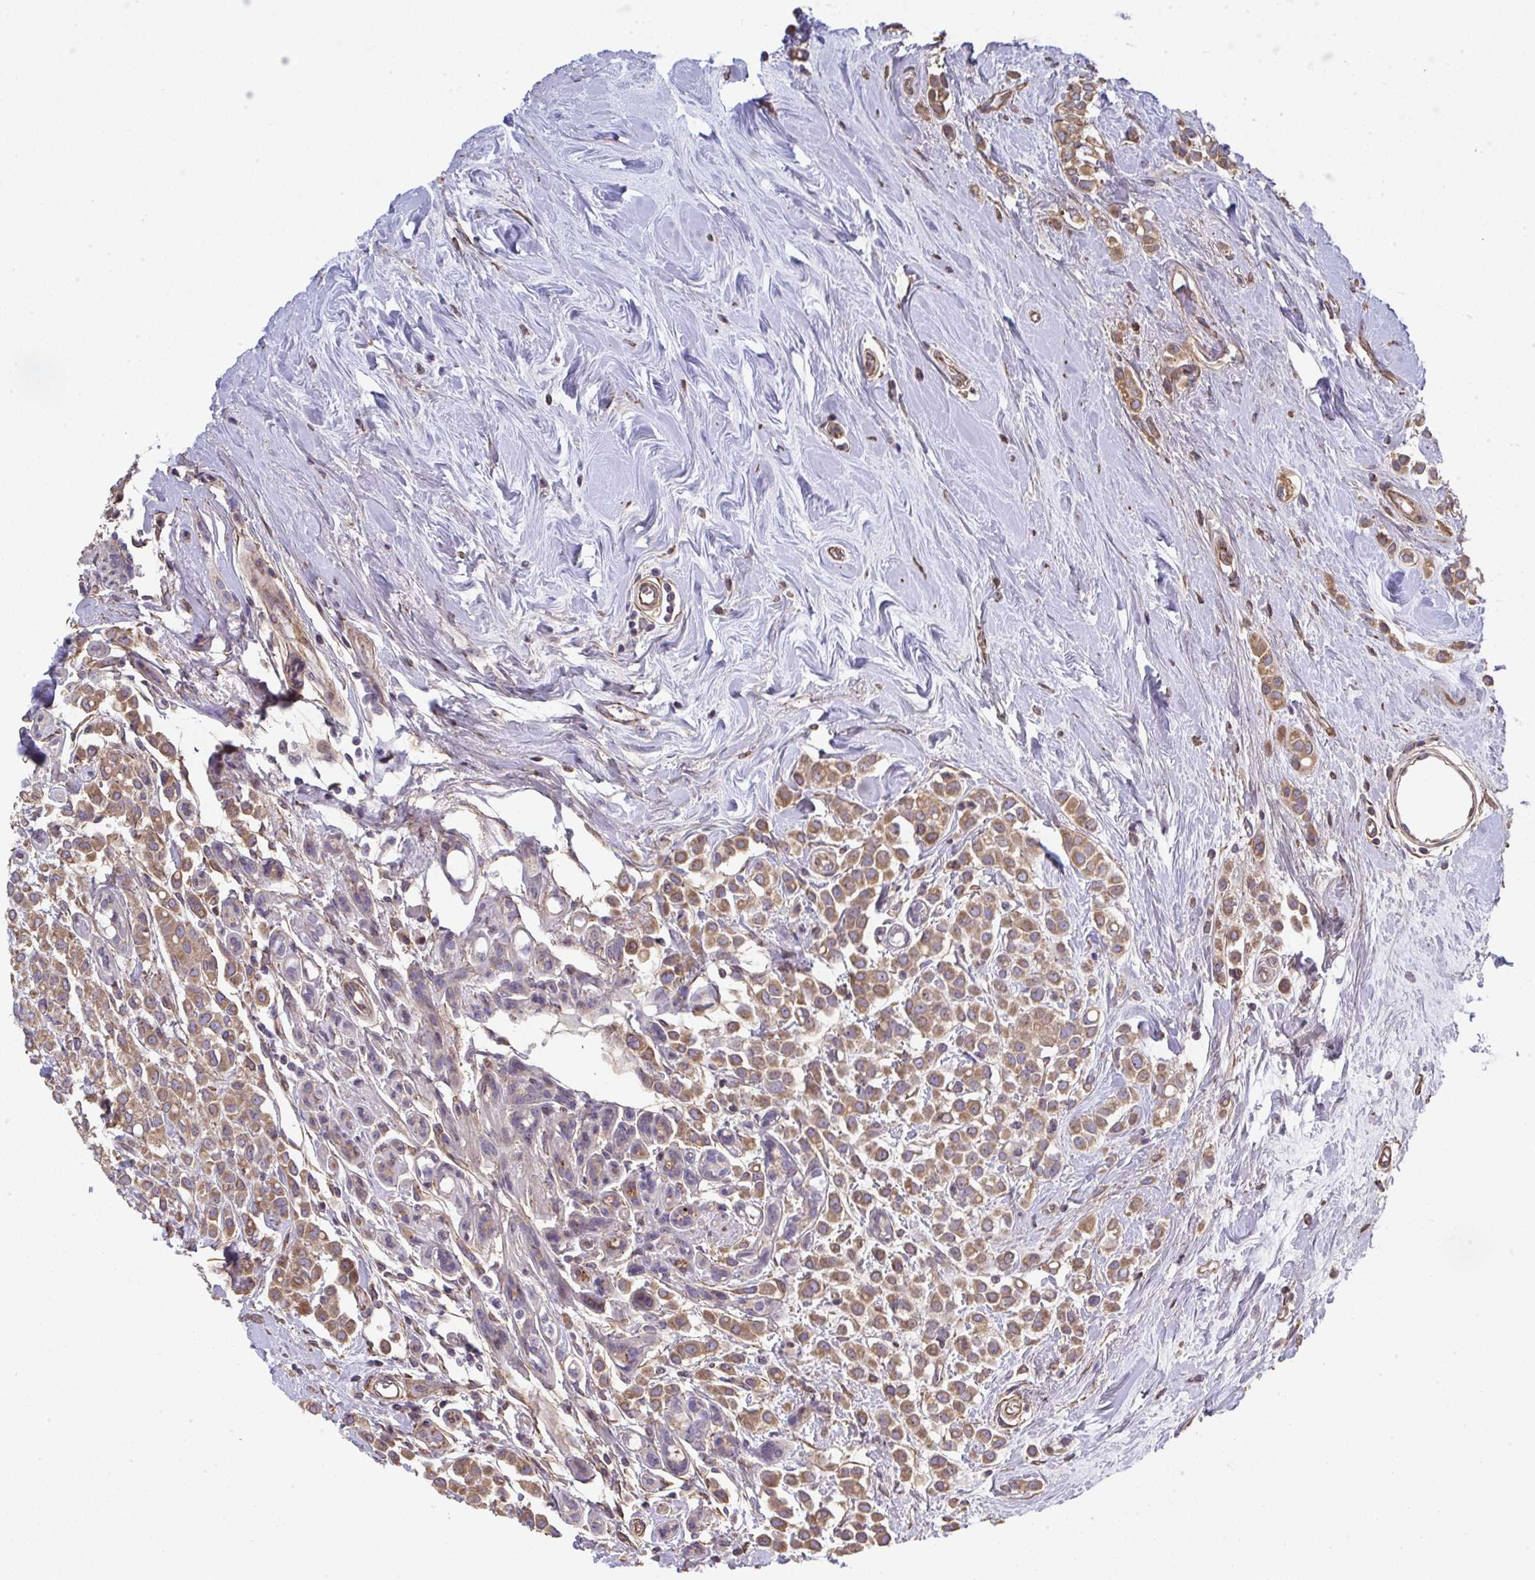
{"staining": {"intensity": "moderate", "quantity": ">75%", "location": "cytoplasmic/membranous"}, "tissue": "breast cancer", "cell_type": "Tumor cells", "image_type": "cancer", "snomed": [{"axis": "morphology", "description": "Lobular carcinoma"}, {"axis": "topography", "description": "Breast"}], "caption": "Human breast cancer (lobular carcinoma) stained with a brown dye displays moderate cytoplasmic/membranous positive positivity in about >75% of tumor cells.", "gene": "RUNDC3B", "patient": {"sex": "female", "age": 68}}